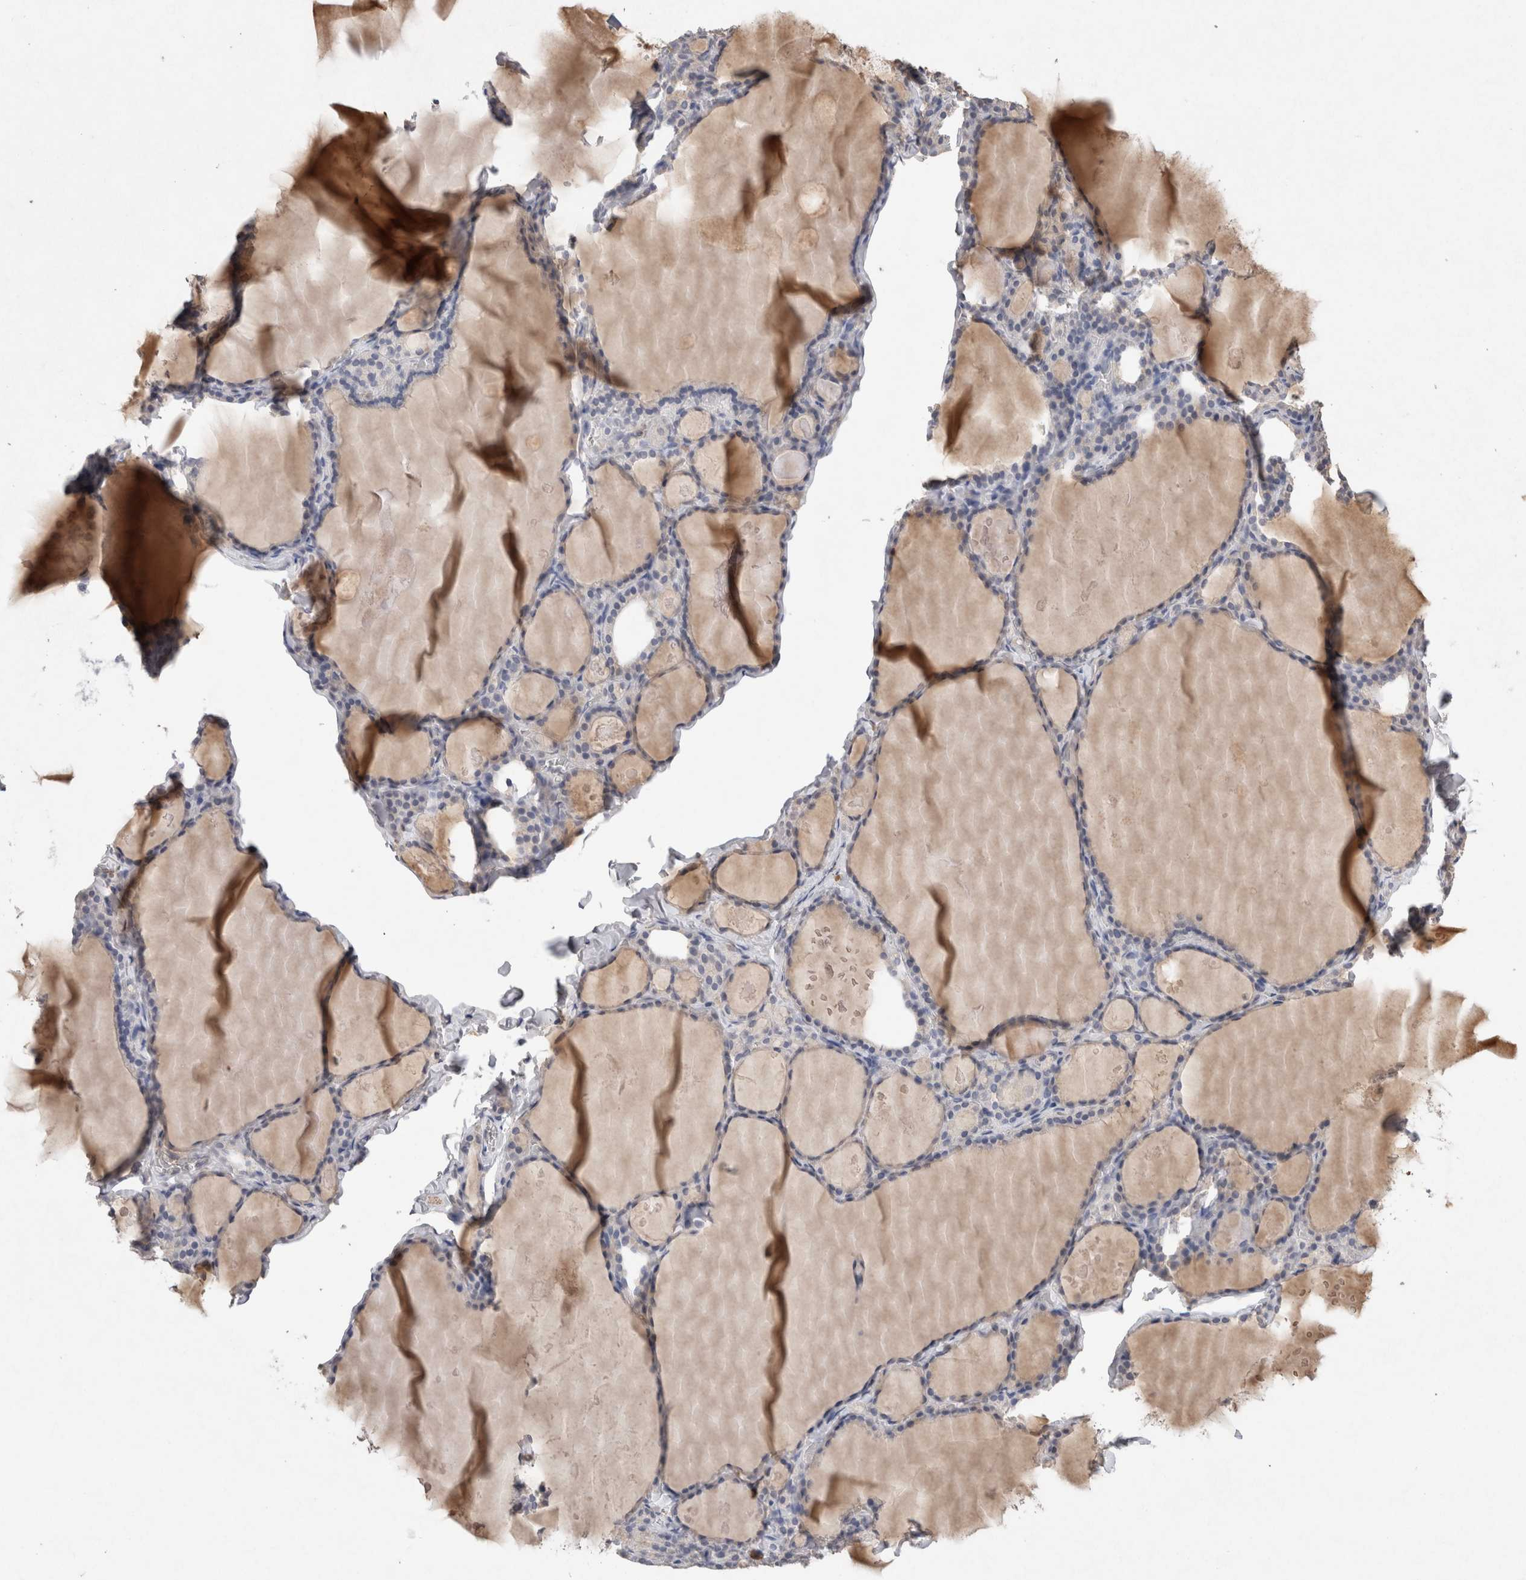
{"staining": {"intensity": "negative", "quantity": "none", "location": "none"}, "tissue": "thyroid gland", "cell_type": "Glandular cells", "image_type": "normal", "snomed": [{"axis": "morphology", "description": "Normal tissue, NOS"}, {"axis": "topography", "description": "Thyroid gland"}], "caption": "DAB (3,3'-diaminobenzidine) immunohistochemical staining of normal thyroid gland displays no significant expression in glandular cells.", "gene": "FABP7", "patient": {"sex": "male", "age": 56}}